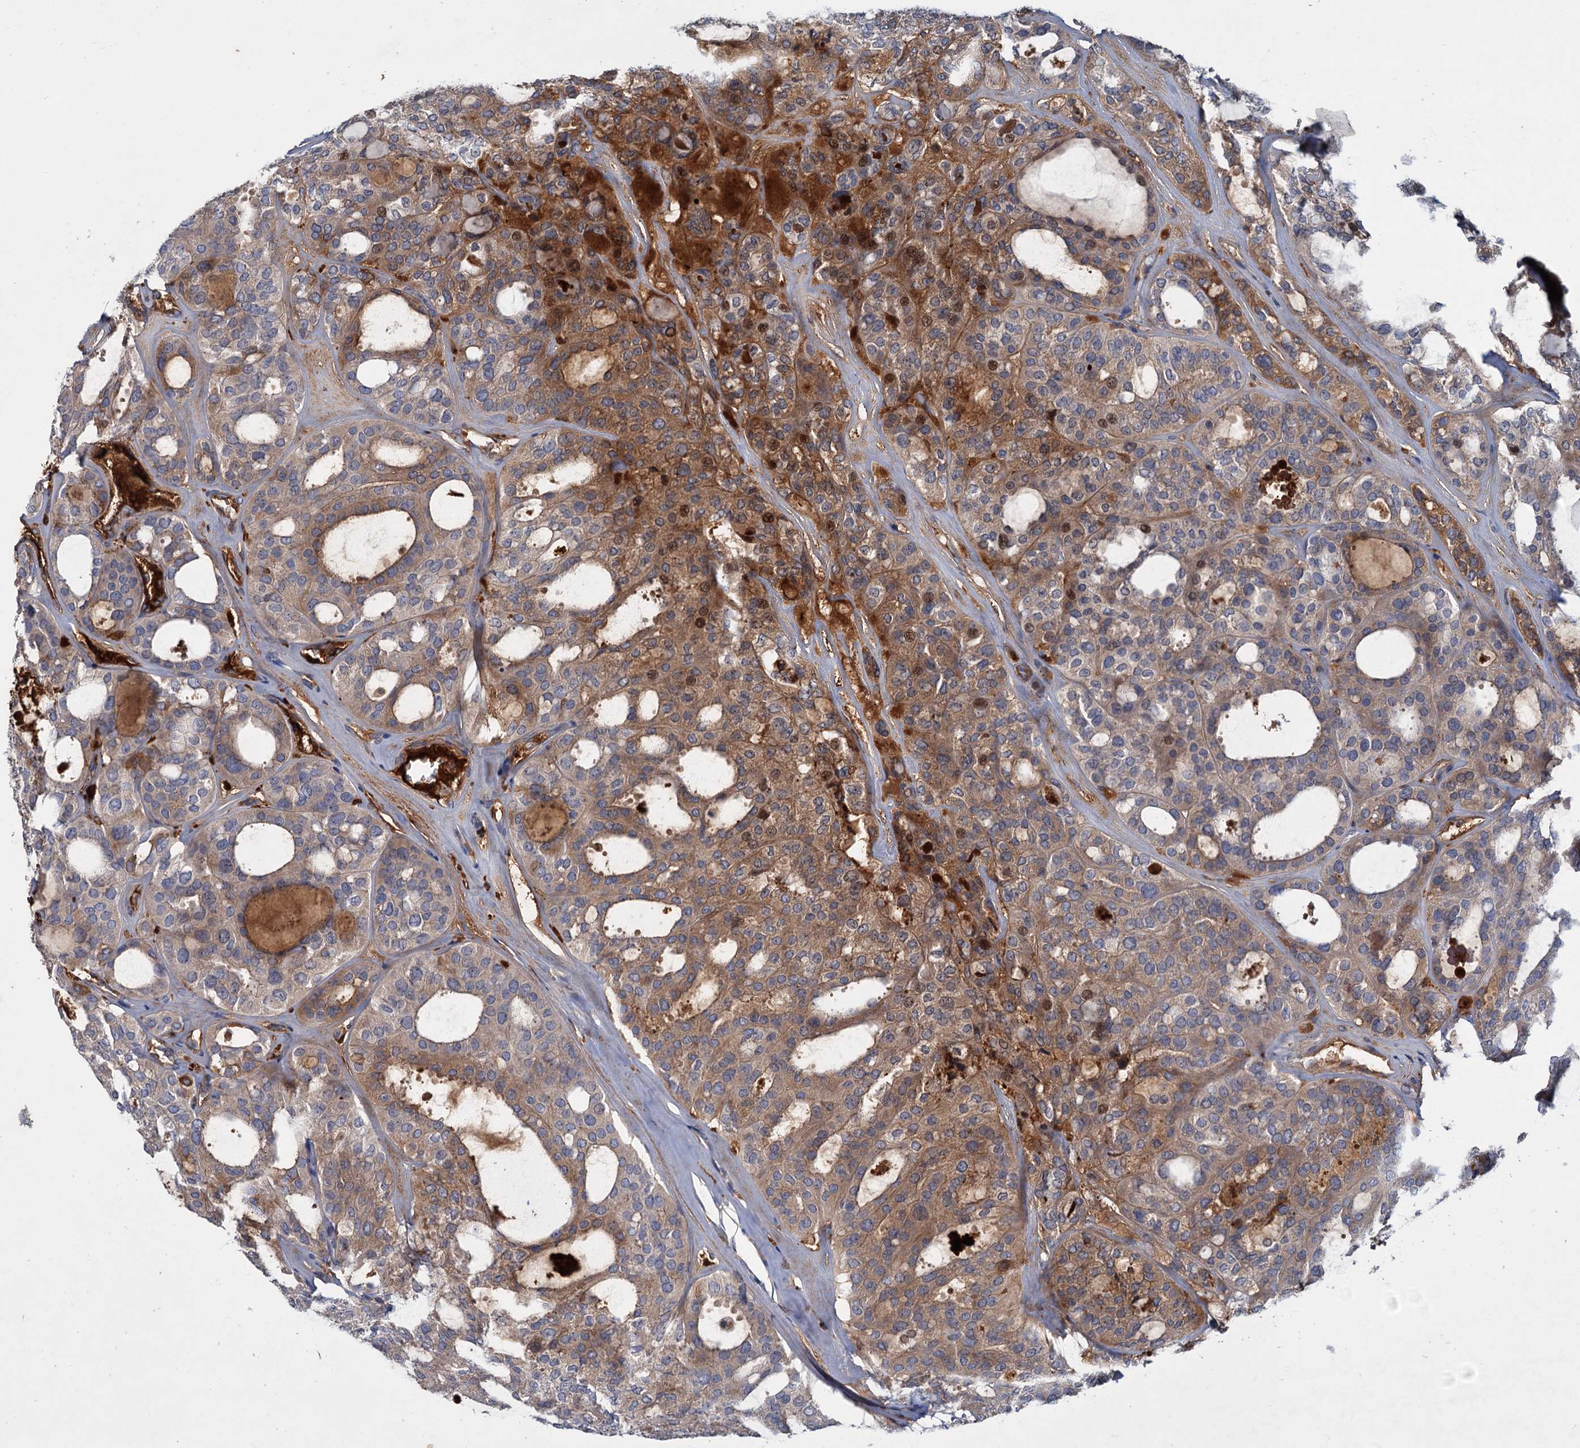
{"staining": {"intensity": "moderate", "quantity": "25%-75%", "location": "cytoplasmic/membranous,nuclear"}, "tissue": "thyroid cancer", "cell_type": "Tumor cells", "image_type": "cancer", "snomed": [{"axis": "morphology", "description": "Follicular adenoma carcinoma, NOS"}, {"axis": "topography", "description": "Thyroid gland"}], "caption": "Protein staining of thyroid cancer tissue reveals moderate cytoplasmic/membranous and nuclear expression in about 25%-75% of tumor cells. (DAB IHC, brown staining for protein, blue staining for nuclei).", "gene": "CHRD", "patient": {"sex": "male", "age": 75}}